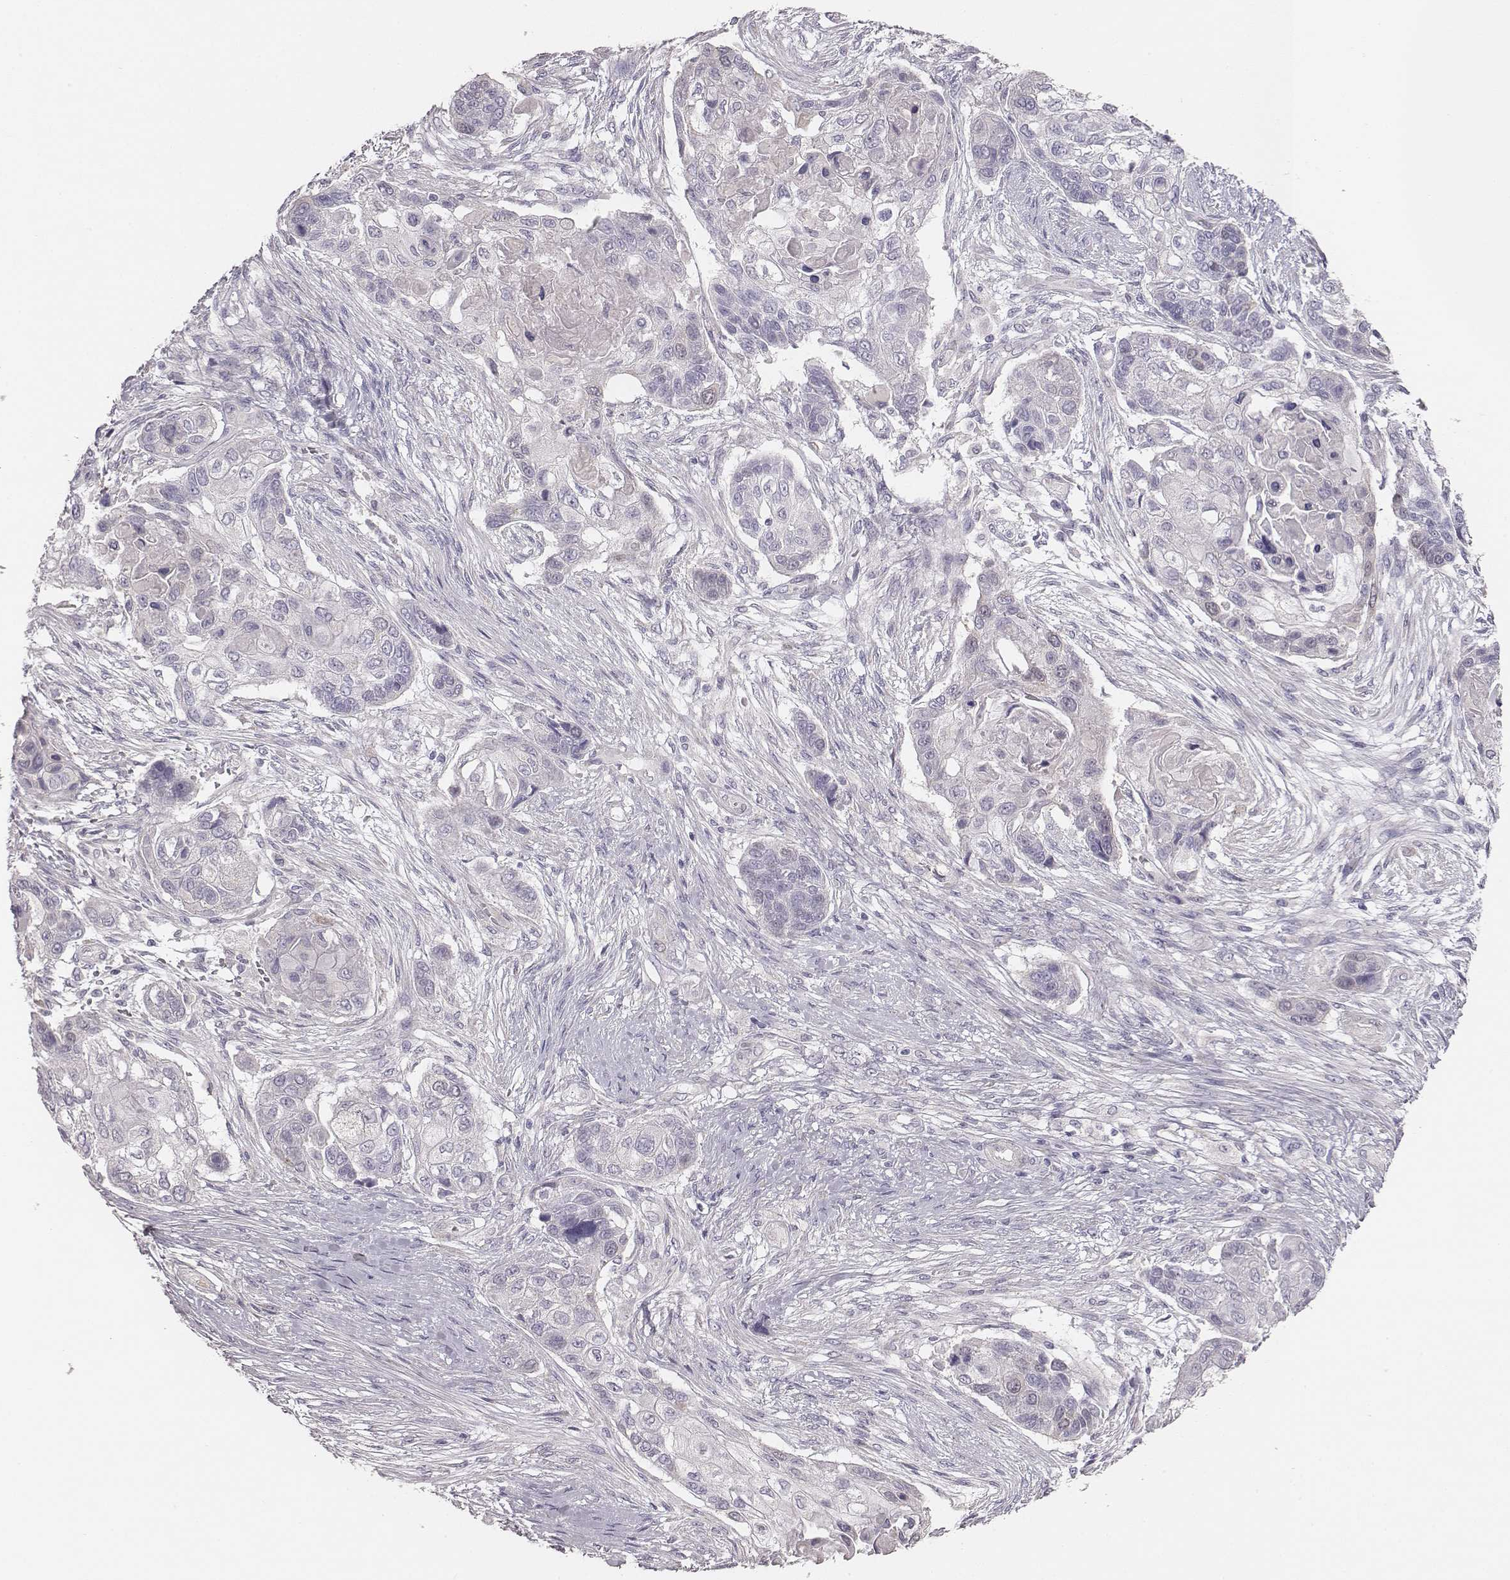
{"staining": {"intensity": "negative", "quantity": "none", "location": "none"}, "tissue": "lung cancer", "cell_type": "Tumor cells", "image_type": "cancer", "snomed": [{"axis": "morphology", "description": "Squamous cell carcinoma, NOS"}, {"axis": "topography", "description": "Lung"}], "caption": "IHC of human lung cancer reveals no expression in tumor cells. (DAB (3,3'-diaminobenzidine) IHC, high magnification).", "gene": "PBK", "patient": {"sex": "male", "age": 69}}